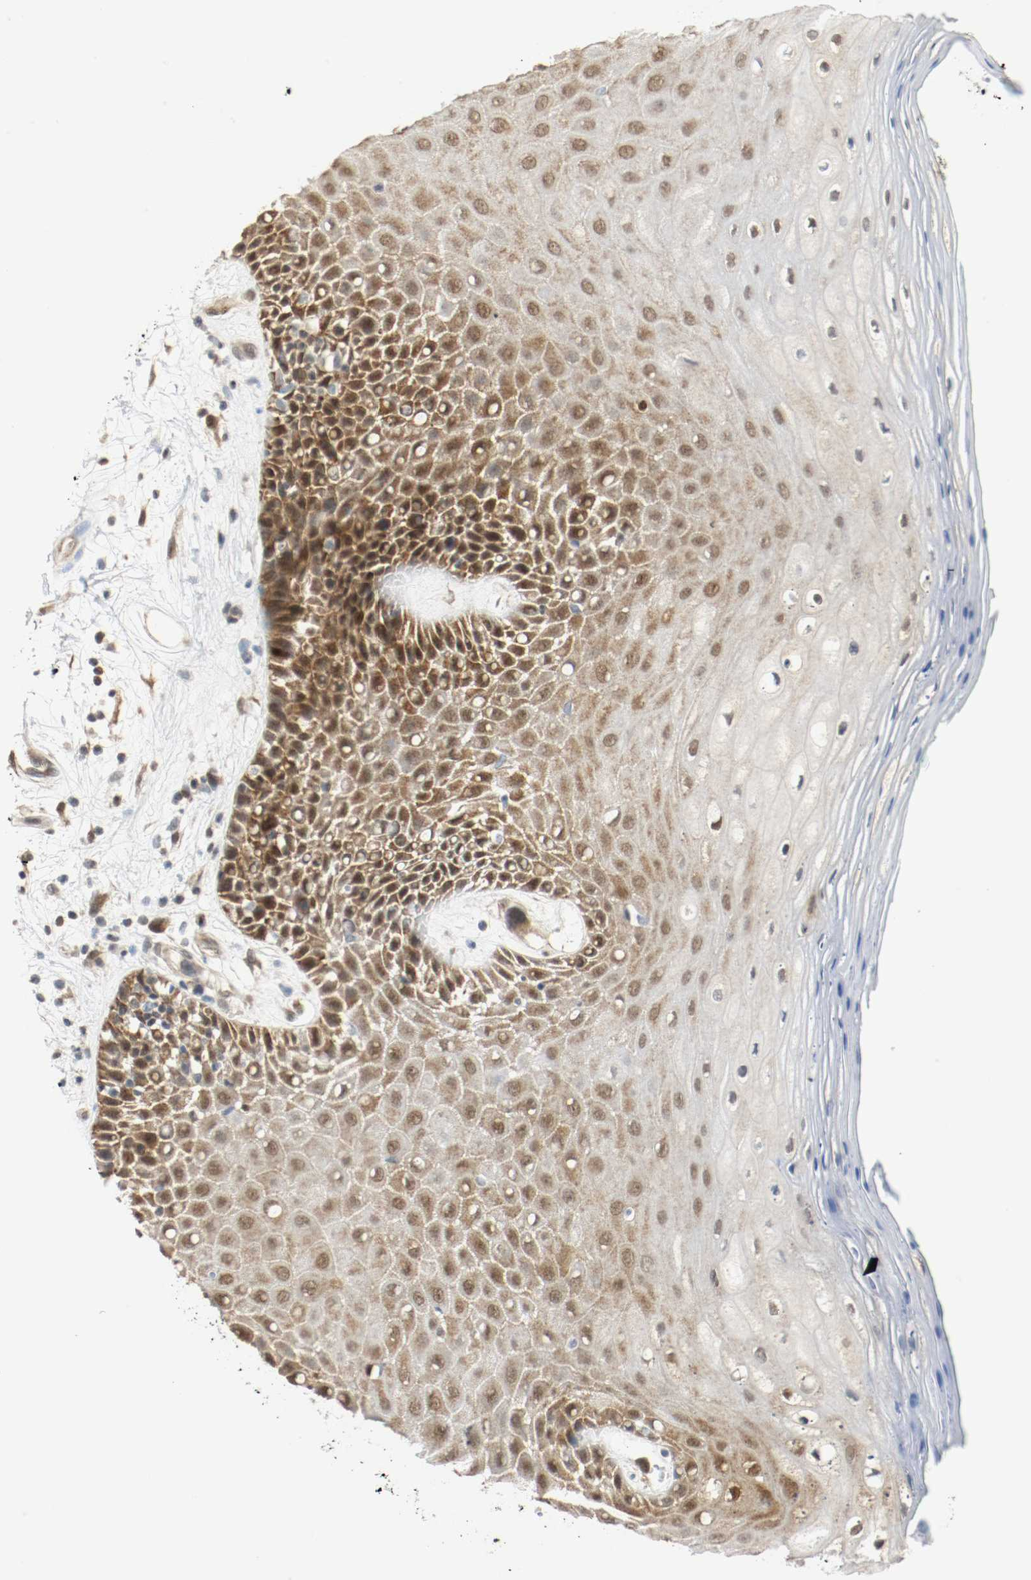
{"staining": {"intensity": "moderate", "quantity": ">75%", "location": "cytoplasmic/membranous,nuclear"}, "tissue": "oral mucosa", "cell_type": "Squamous epithelial cells", "image_type": "normal", "snomed": [{"axis": "morphology", "description": "Normal tissue, NOS"}, {"axis": "morphology", "description": "Squamous cell carcinoma, NOS"}, {"axis": "topography", "description": "Skeletal muscle"}, {"axis": "topography", "description": "Oral tissue"}, {"axis": "topography", "description": "Head-Neck"}], "caption": "IHC (DAB (3,3'-diaminobenzidine)) staining of benign oral mucosa reveals moderate cytoplasmic/membranous,nuclear protein staining in approximately >75% of squamous epithelial cells.", "gene": "PPME1", "patient": {"sex": "female", "age": 84}}